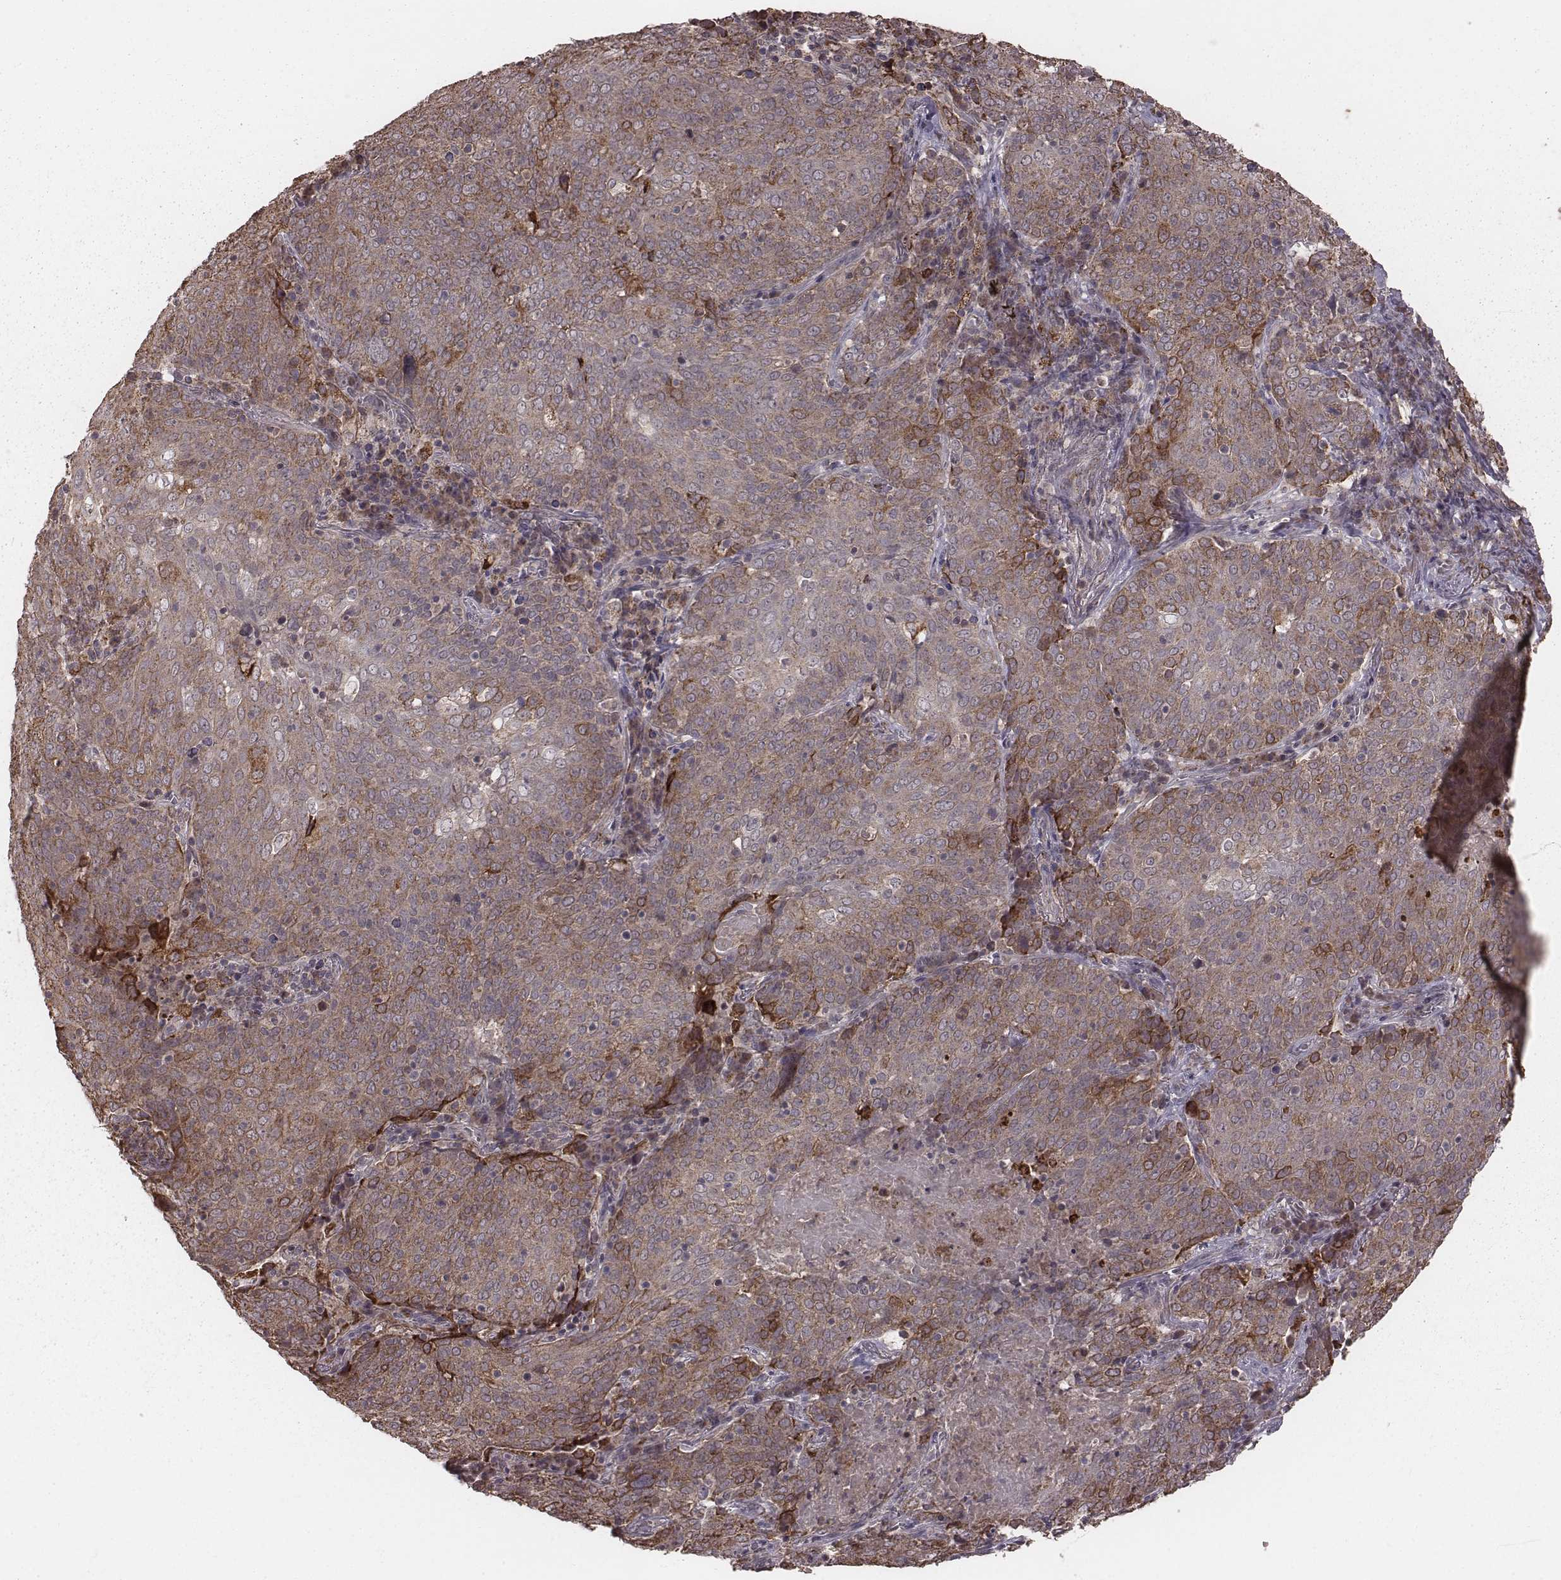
{"staining": {"intensity": "moderate", "quantity": ">75%", "location": "cytoplasmic/membranous"}, "tissue": "lung cancer", "cell_type": "Tumor cells", "image_type": "cancer", "snomed": [{"axis": "morphology", "description": "Squamous cell carcinoma, NOS"}, {"axis": "topography", "description": "Lung"}], "caption": "IHC of human lung squamous cell carcinoma reveals medium levels of moderate cytoplasmic/membranous positivity in about >75% of tumor cells.", "gene": "PDCD2L", "patient": {"sex": "male", "age": 82}}